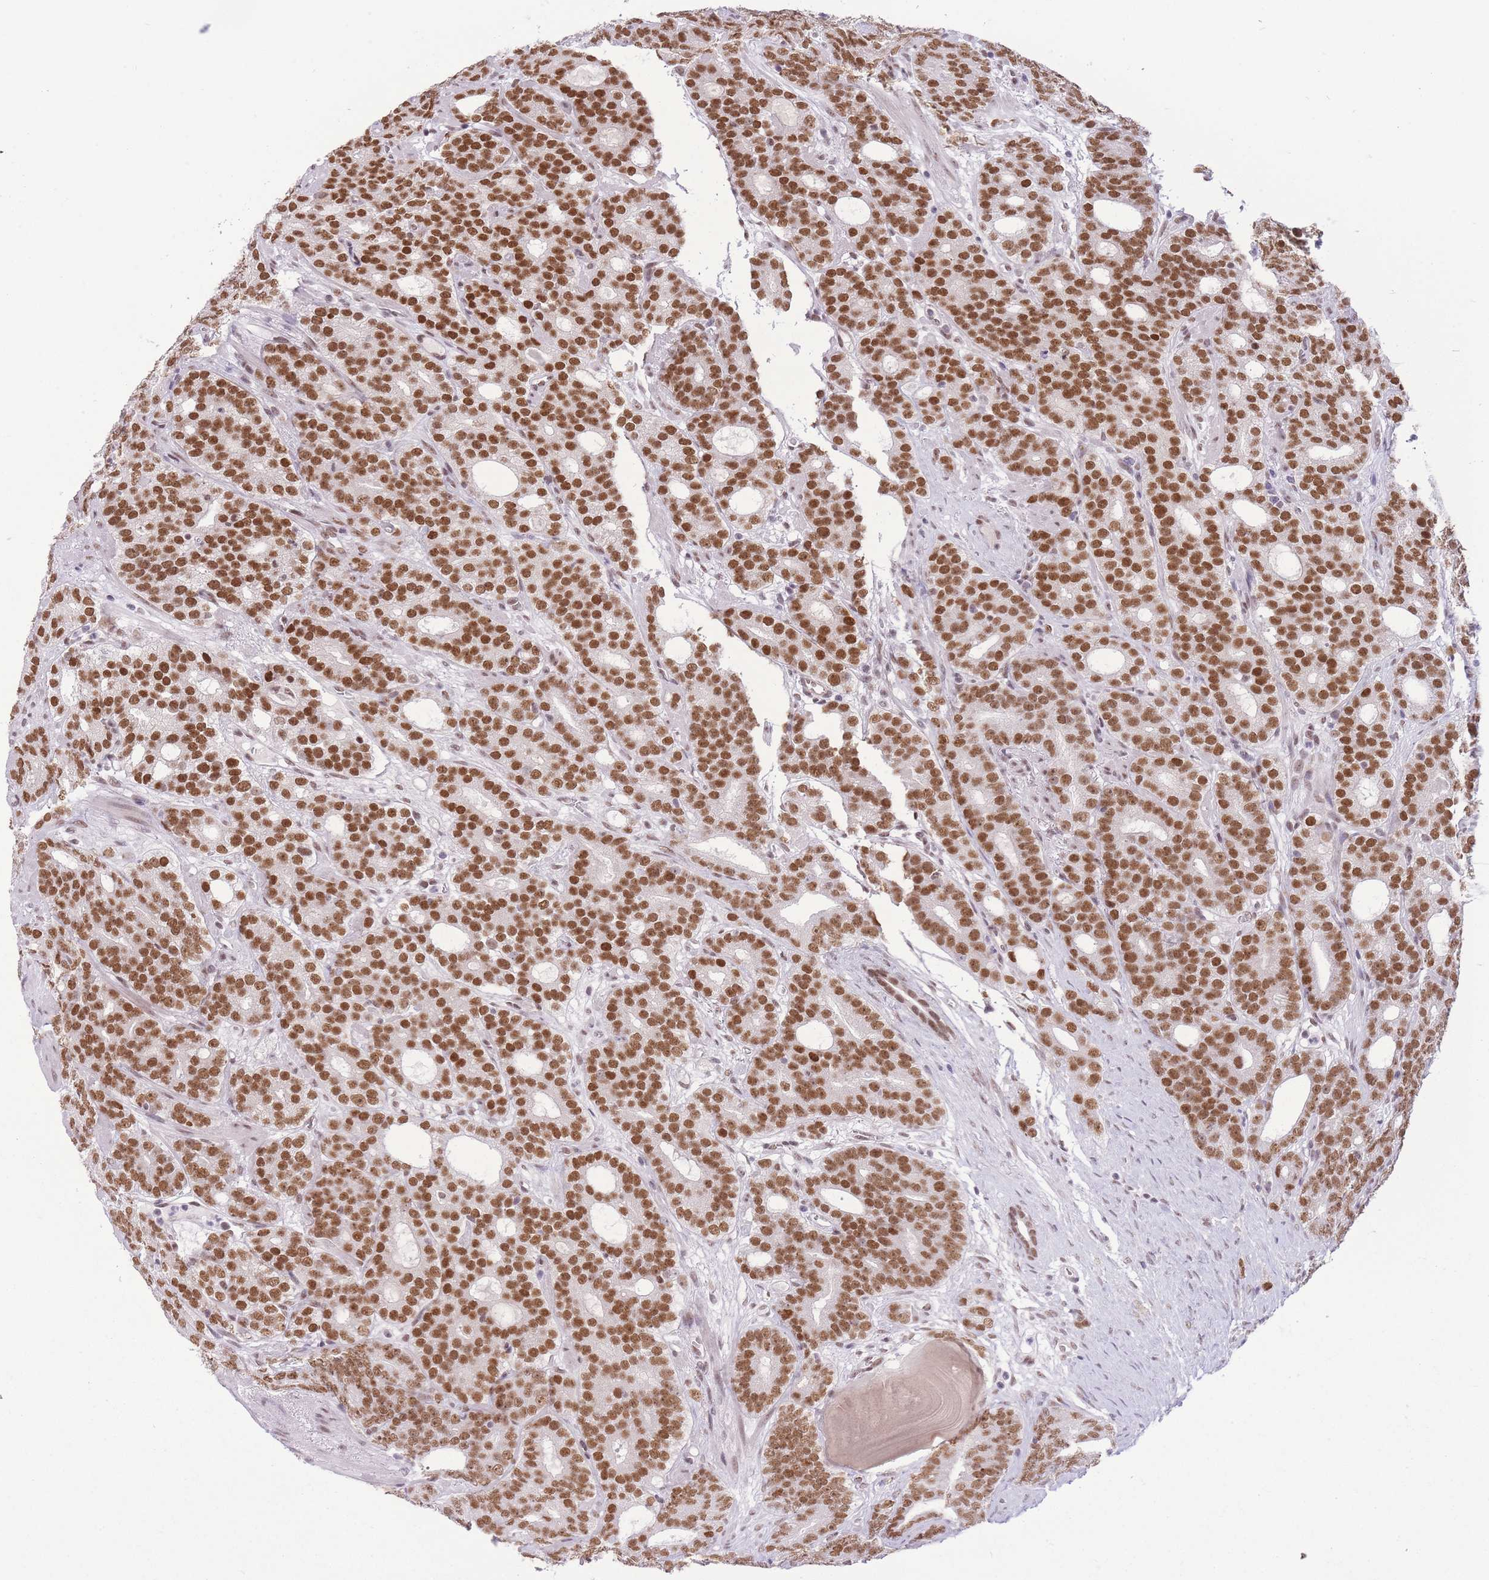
{"staining": {"intensity": "moderate", "quantity": ">75%", "location": "nuclear"}, "tissue": "prostate cancer", "cell_type": "Tumor cells", "image_type": "cancer", "snomed": [{"axis": "morphology", "description": "Adenocarcinoma, High grade"}, {"axis": "topography", "description": "Prostate"}], "caption": "Brown immunohistochemical staining in human prostate cancer (high-grade adenocarcinoma) shows moderate nuclear positivity in approximately >75% of tumor cells.", "gene": "ZBED5", "patient": {"sex": "male", "age": 64}}